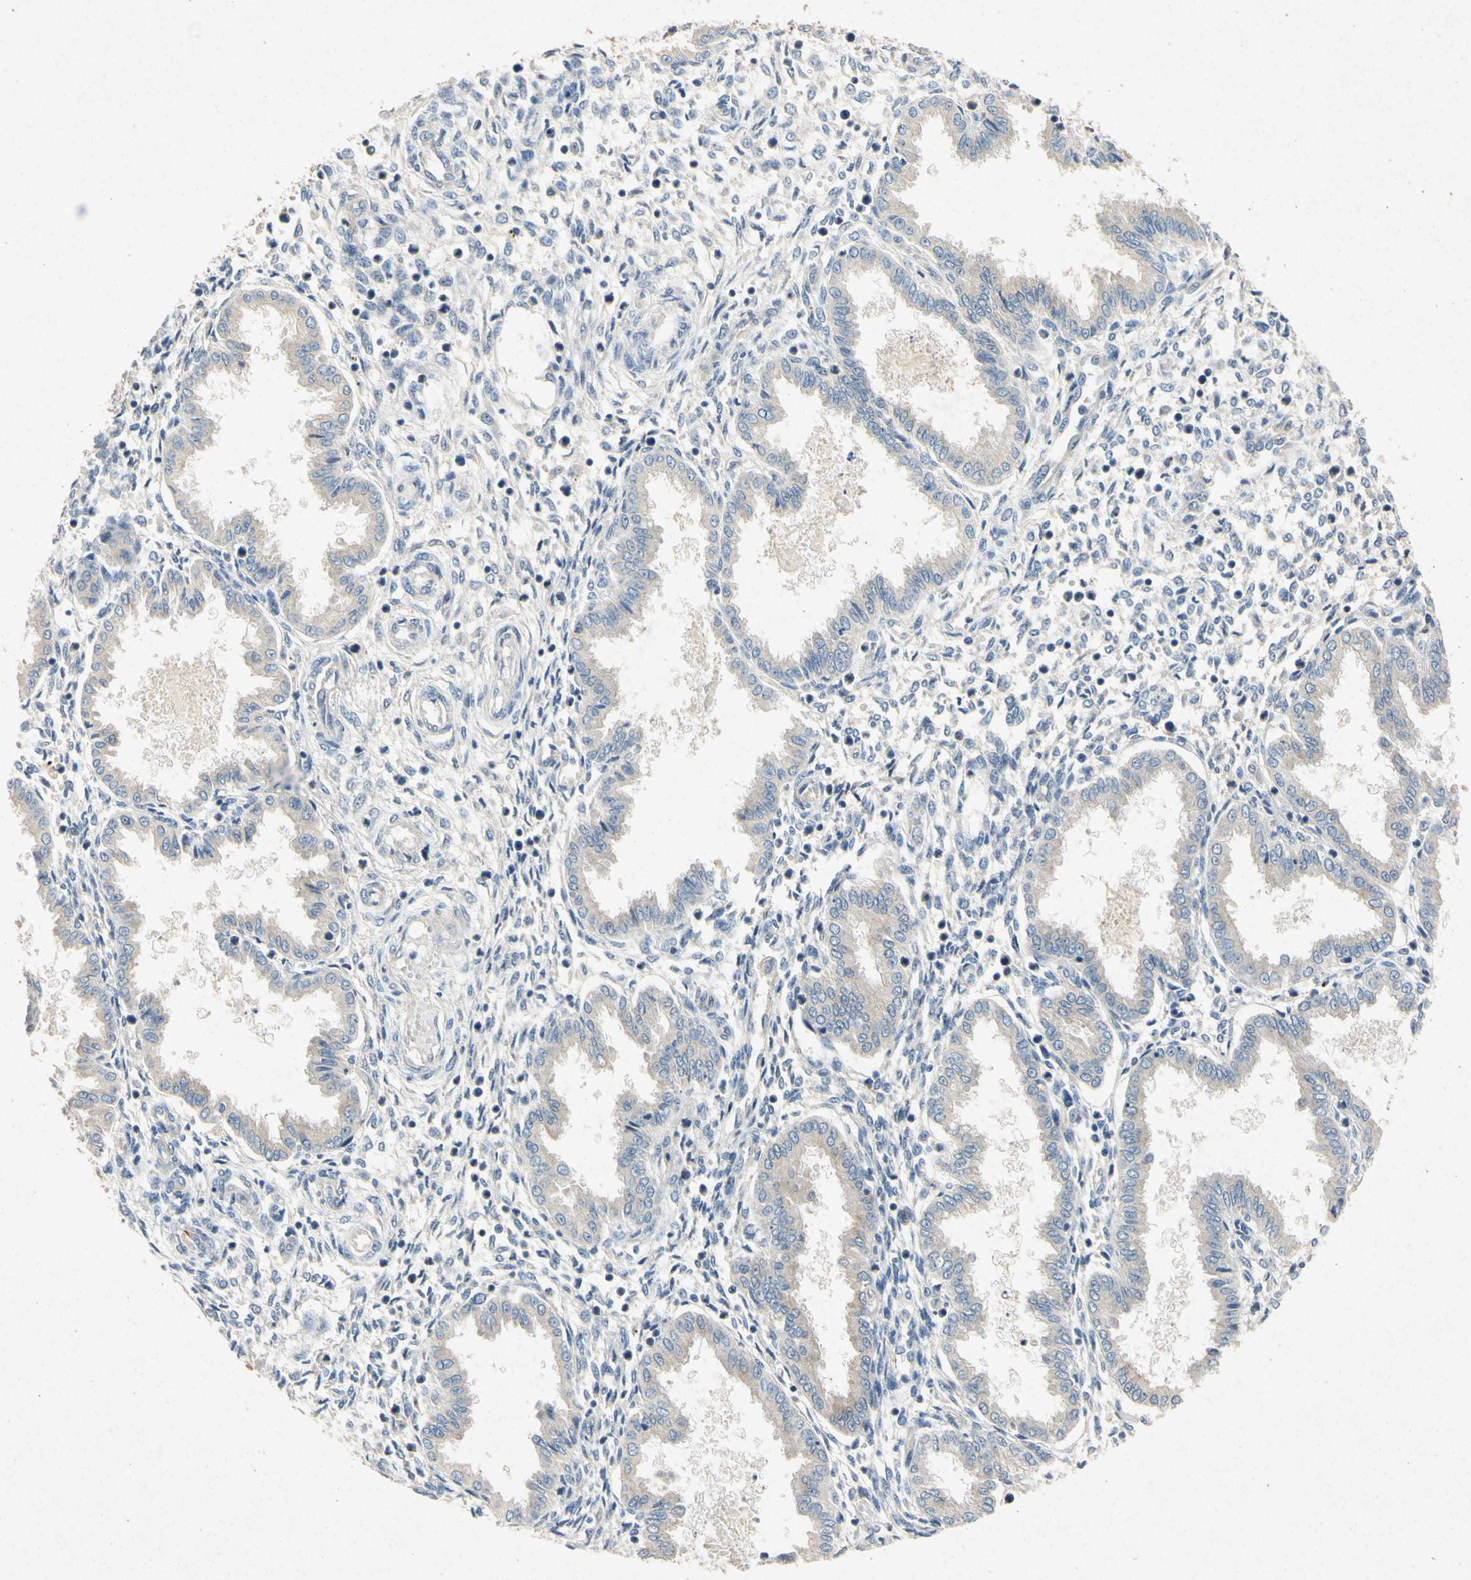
{"staining": {"intensity": "moderate", "quantity": "<25%", "location": "cytoplasmic/membranous"}, "tissue": "endometrium", "cell_type": "Cells in endometrial stroma", "image_type": "normal", "snomed": [{"axis": "morphology", "description": "Normal tissue, NOS"}, {"axis": "topography", "description": "Endometrium"}], "caption": "IHC micrograph of unremarkable endometrium stained for a protein (brown), which shows low levels of moderate cytoplasmic/membranous positivity in approximately <25% of cells in endometrial stroma.", "gene": "RPS6KA1", "patient": {"sex": "female", "age": 33}}